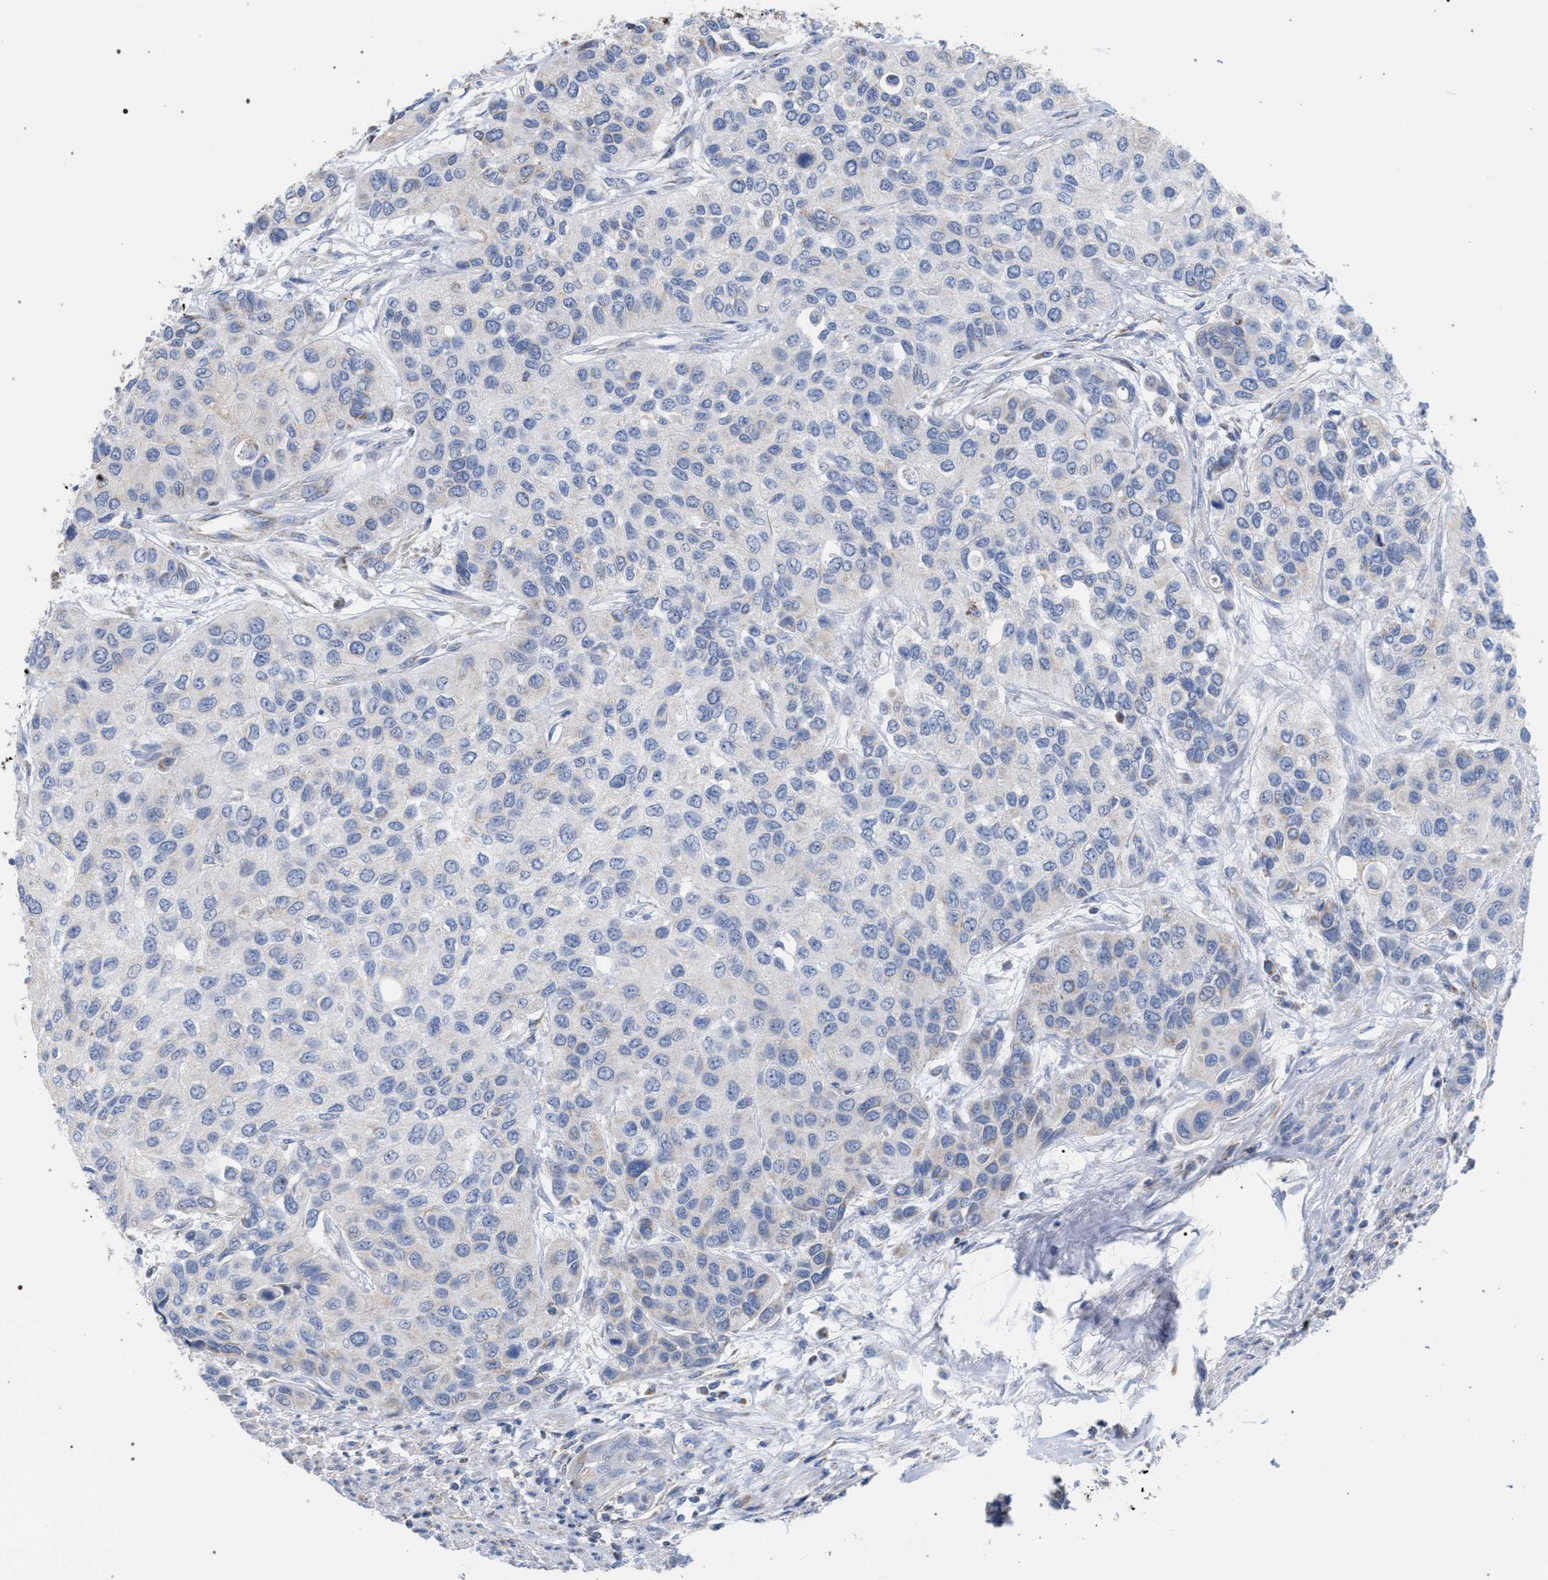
{"staining": {"intensity": "negative", "quantity": "none", "location": "none"}, "tissue": "urothelial cancer", "cell_type": "Tumor cells", "image_type": "cancer", "snomed": [{"axis": "morphology", "description": "Urothelial carcinoma, High grade"}, {"axis": "topography", "description": "Urinary bladder"}], "caption": "This is an IHC micrograph of human urothelial cancer. There is no positivity in tumor cells.", "gene": "ECI2", "patient": {"sex": "female", "age": 56}}